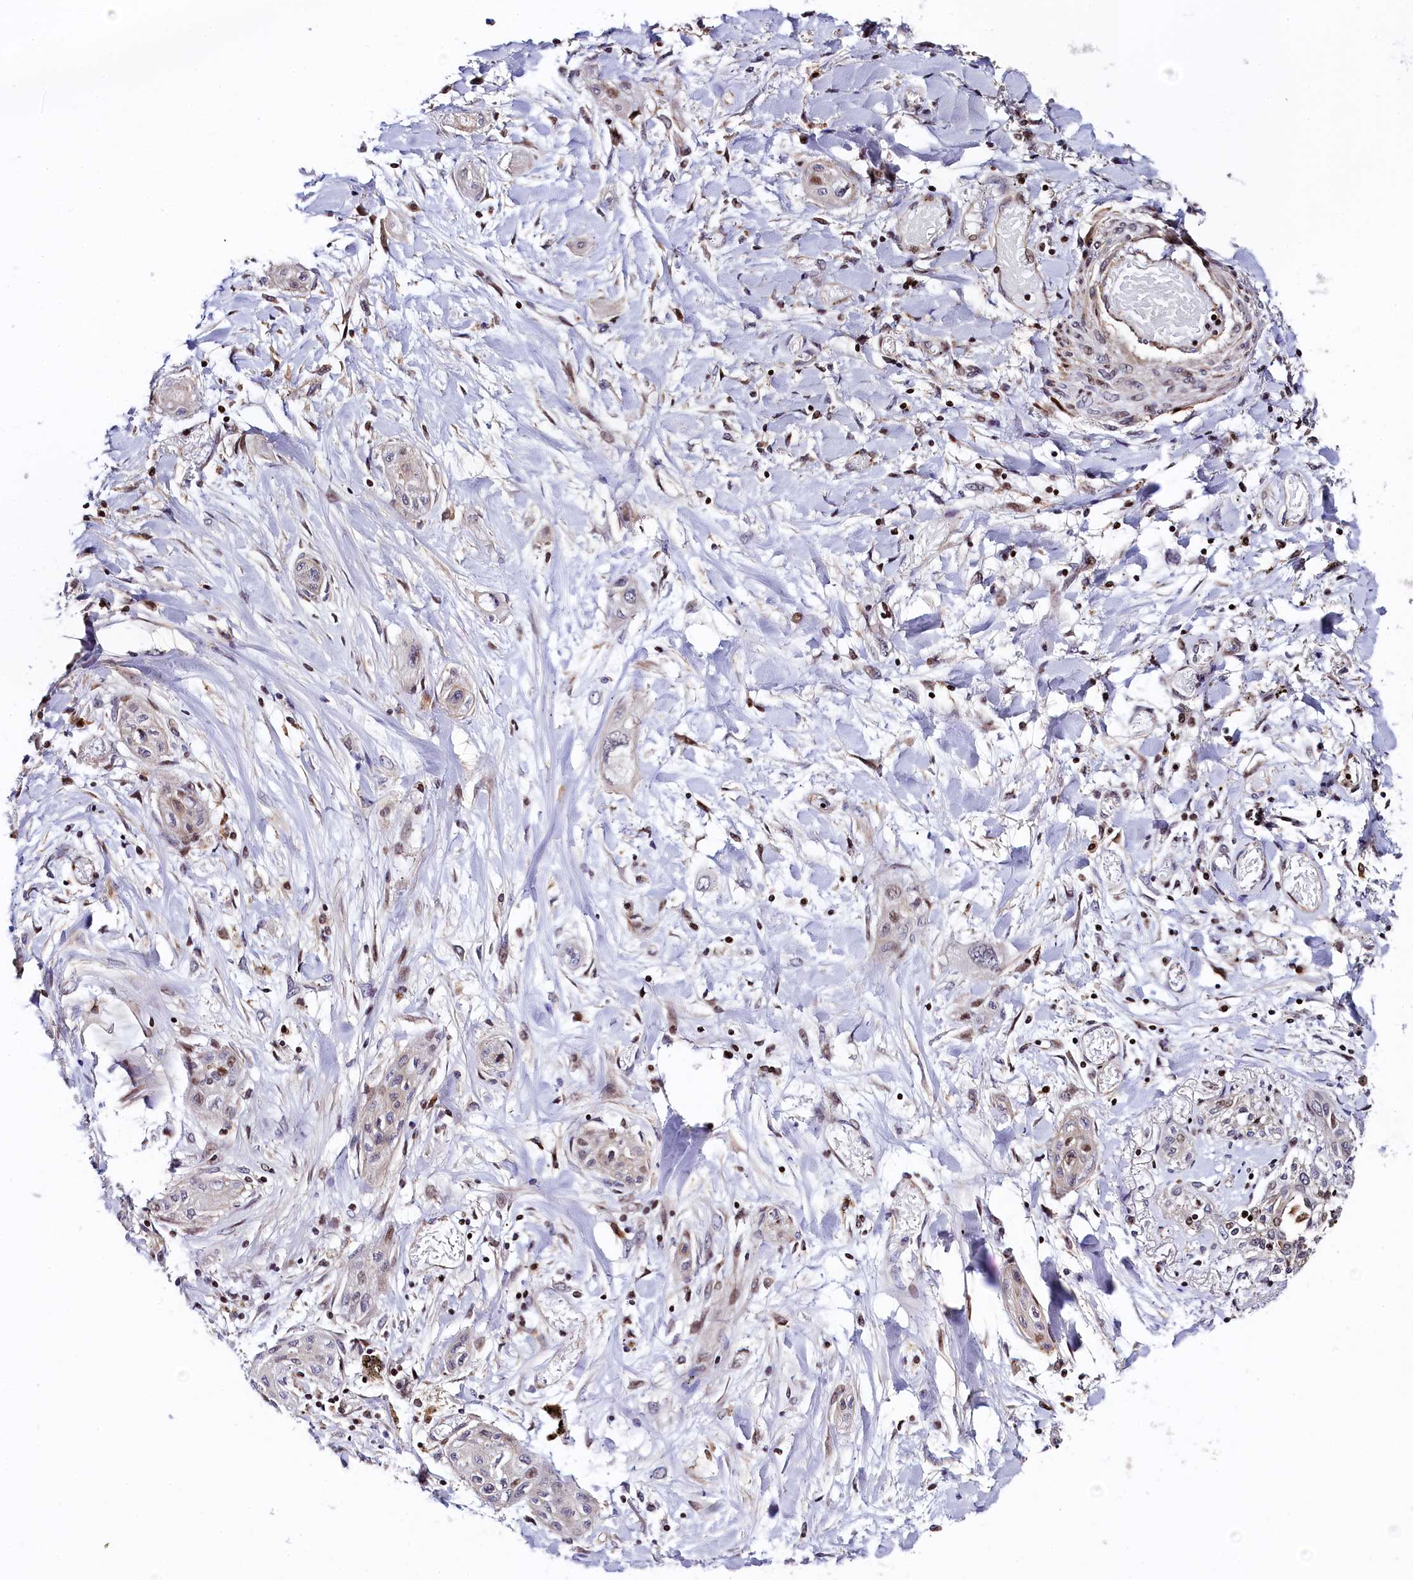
{"staining": {"intensity": "moderate", "quantity": "<25%", "location": "nuclear"}, "tissue": "lung cancer", "cell_type": "Tumor cells", "image_type": "cancer", "snomed": [{"axis": "morphology", "description": "Squamous cell carcinoma, NOS"}, {"axis": "topography", "description": "Lung"}], "caption": "A micrograph of human lung cancer stained for a protein displays moderate nuclear brown staining in tumor cells.", "gene": "TGDS", "patient": {"sex": "female", "age": 47}}